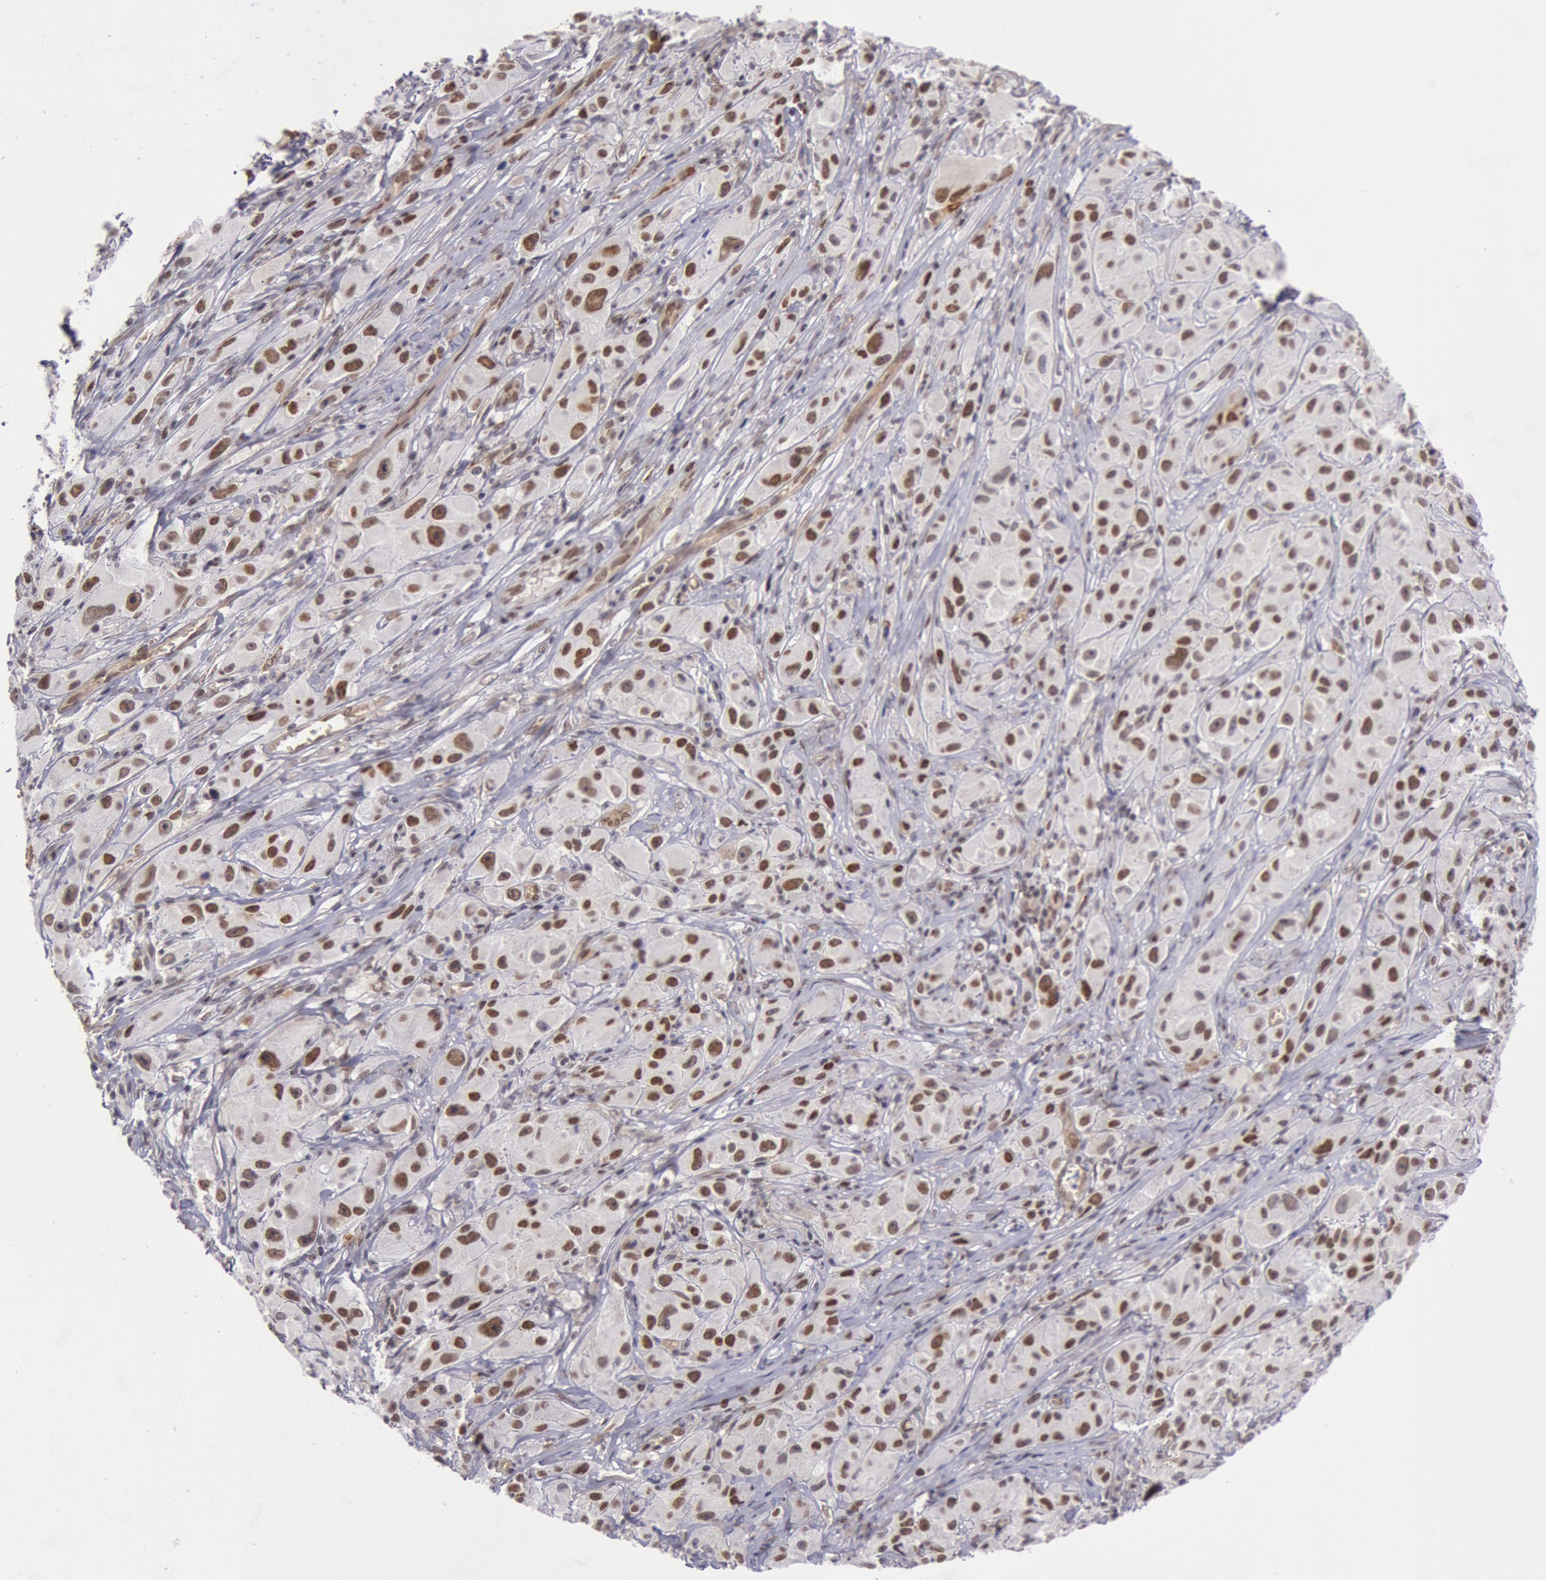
{"staining": {"intensity": "moderate", "quantity": ">75%", "location": "nuclear"}, "tissue": "melanoma", "cell_type": "Tumor cells", "image_type": "cancer", "snomed": [{"axis": "morphology", "description": "Malignant melanoma, NOS"}, {"axis": "topography", "description": "Skin"}], "caption": "Immunohistochemical staining of human malignant melanoma reveals medium levels of moderate nuclear protein expression in about >75% of tumor cells. Nuclei are stained in blue.", "gene": "CDKN2B", "patient": {"sex": "male", "age": 56}}